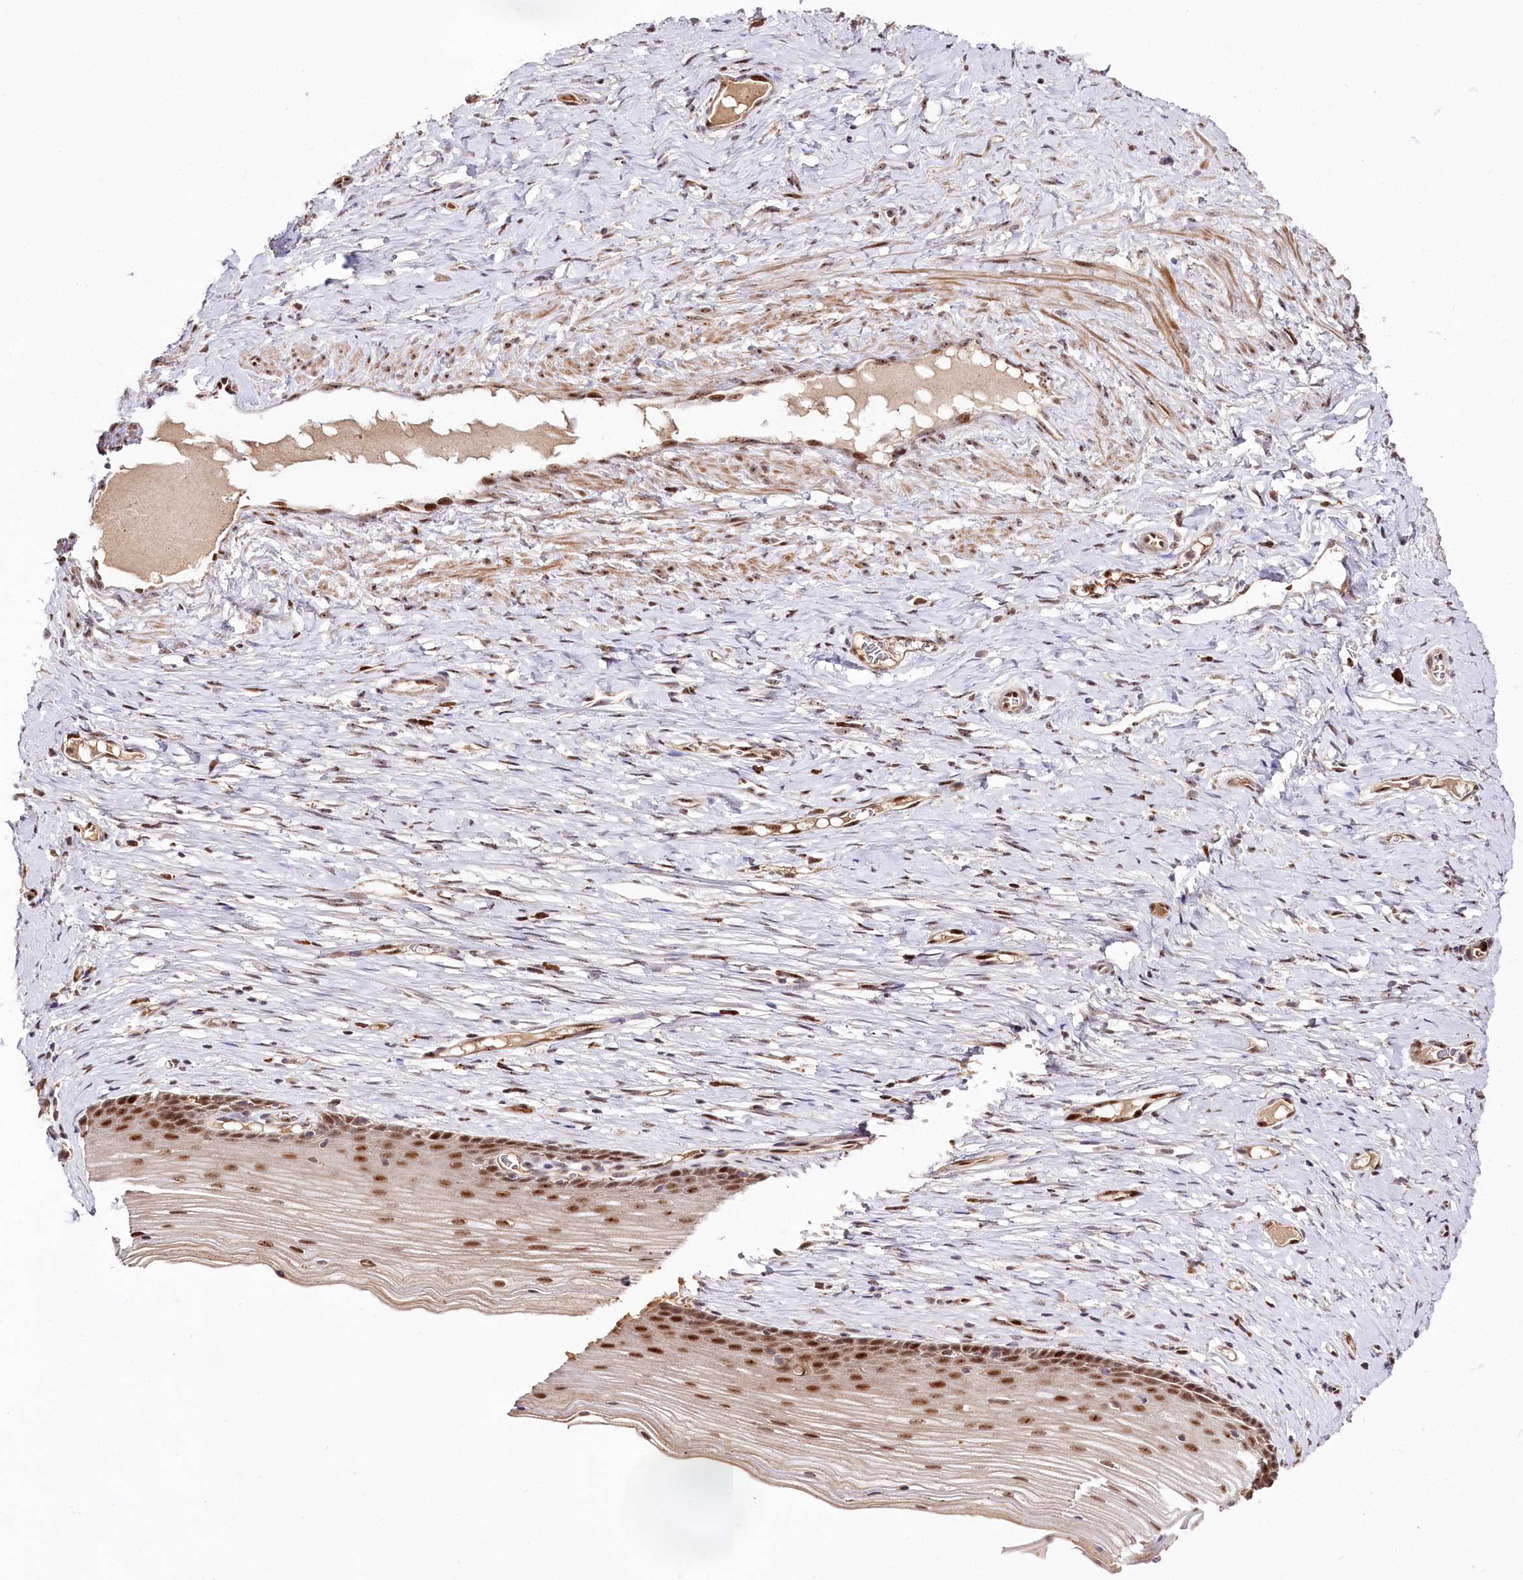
{"staining": {"intensity": "strong", "quantity": ">75%", "location": "nuclear"}, "tissue": "cervix", "cell_type": "Glandular cells", "image_type": "normal", "snomed": [{"axis": "morphology", "description": "Normal tissue, NOS"}, {"axis": "topography", "description": "Cervix"}], "caption": "Immunohistochemistry (IHC) (DAB) staining of normal human cervix displays strong nuclear protein positivity in approximately >75% of glandular cells. (Brightfield microscopy of DAB IHC at high magnification).", "gene": "DMP1", "patient": {"sex": "female", "age": 42}}